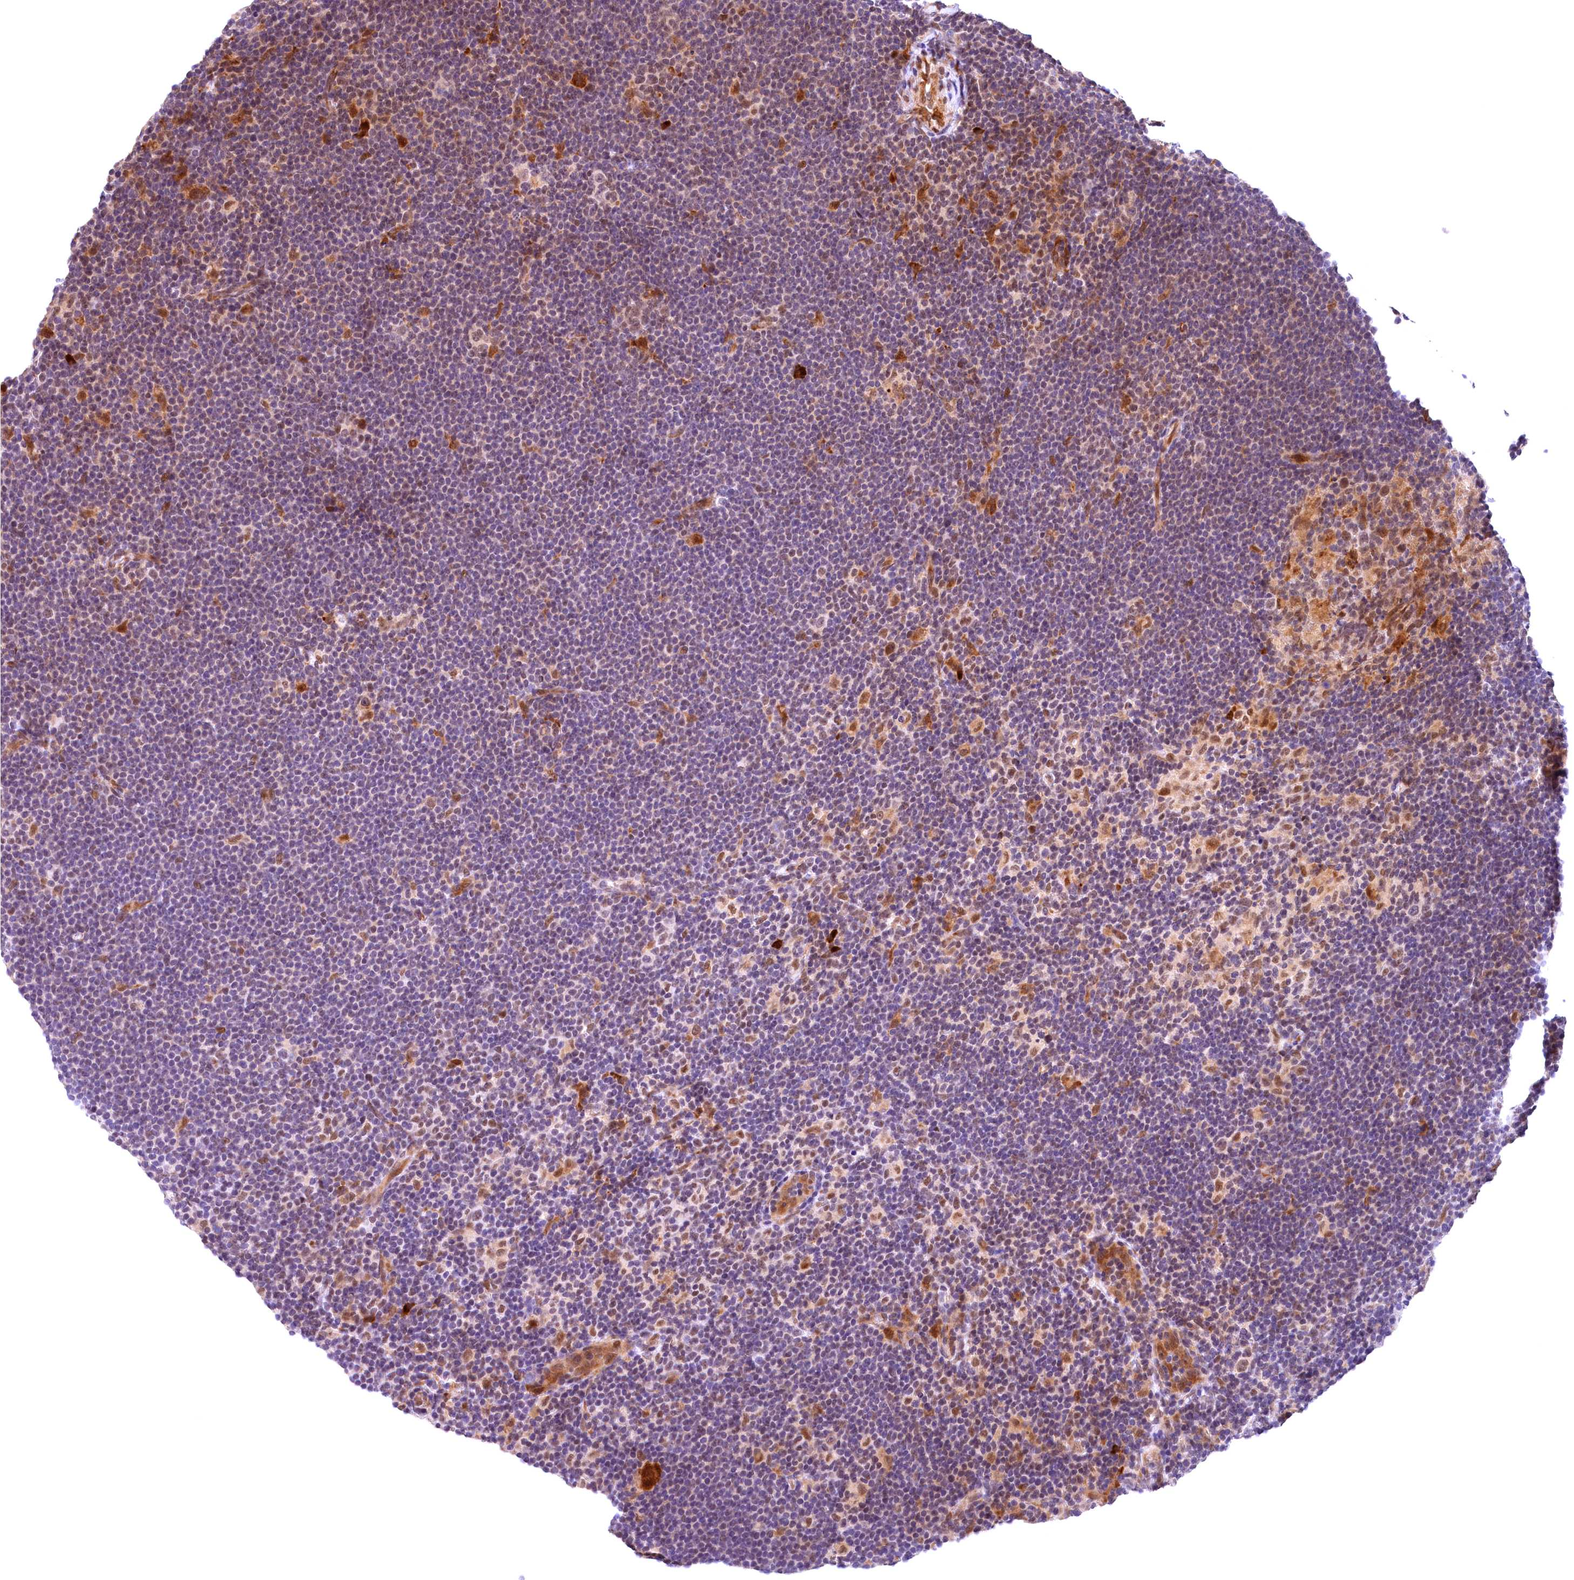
{"staining": {"intensity": "weak", "quantity": ">75%", "location": "nuclear"}, "tissue": "lymphoma", "cell_type": "Tumor cells", "image_type": "cancer", "snomed": [{"axis": "morphology", "description": "Hodgkin's disease, NOS"}, {"axis": "topography", "description": "Lymph node"}], "caption": "Protein expression analysis of human lymphoma reveals weak nuclear positivity in approximately >75% of tumor cells.", "gene": "FBXO45", "patient": {"sex": "female", "age": 57}}